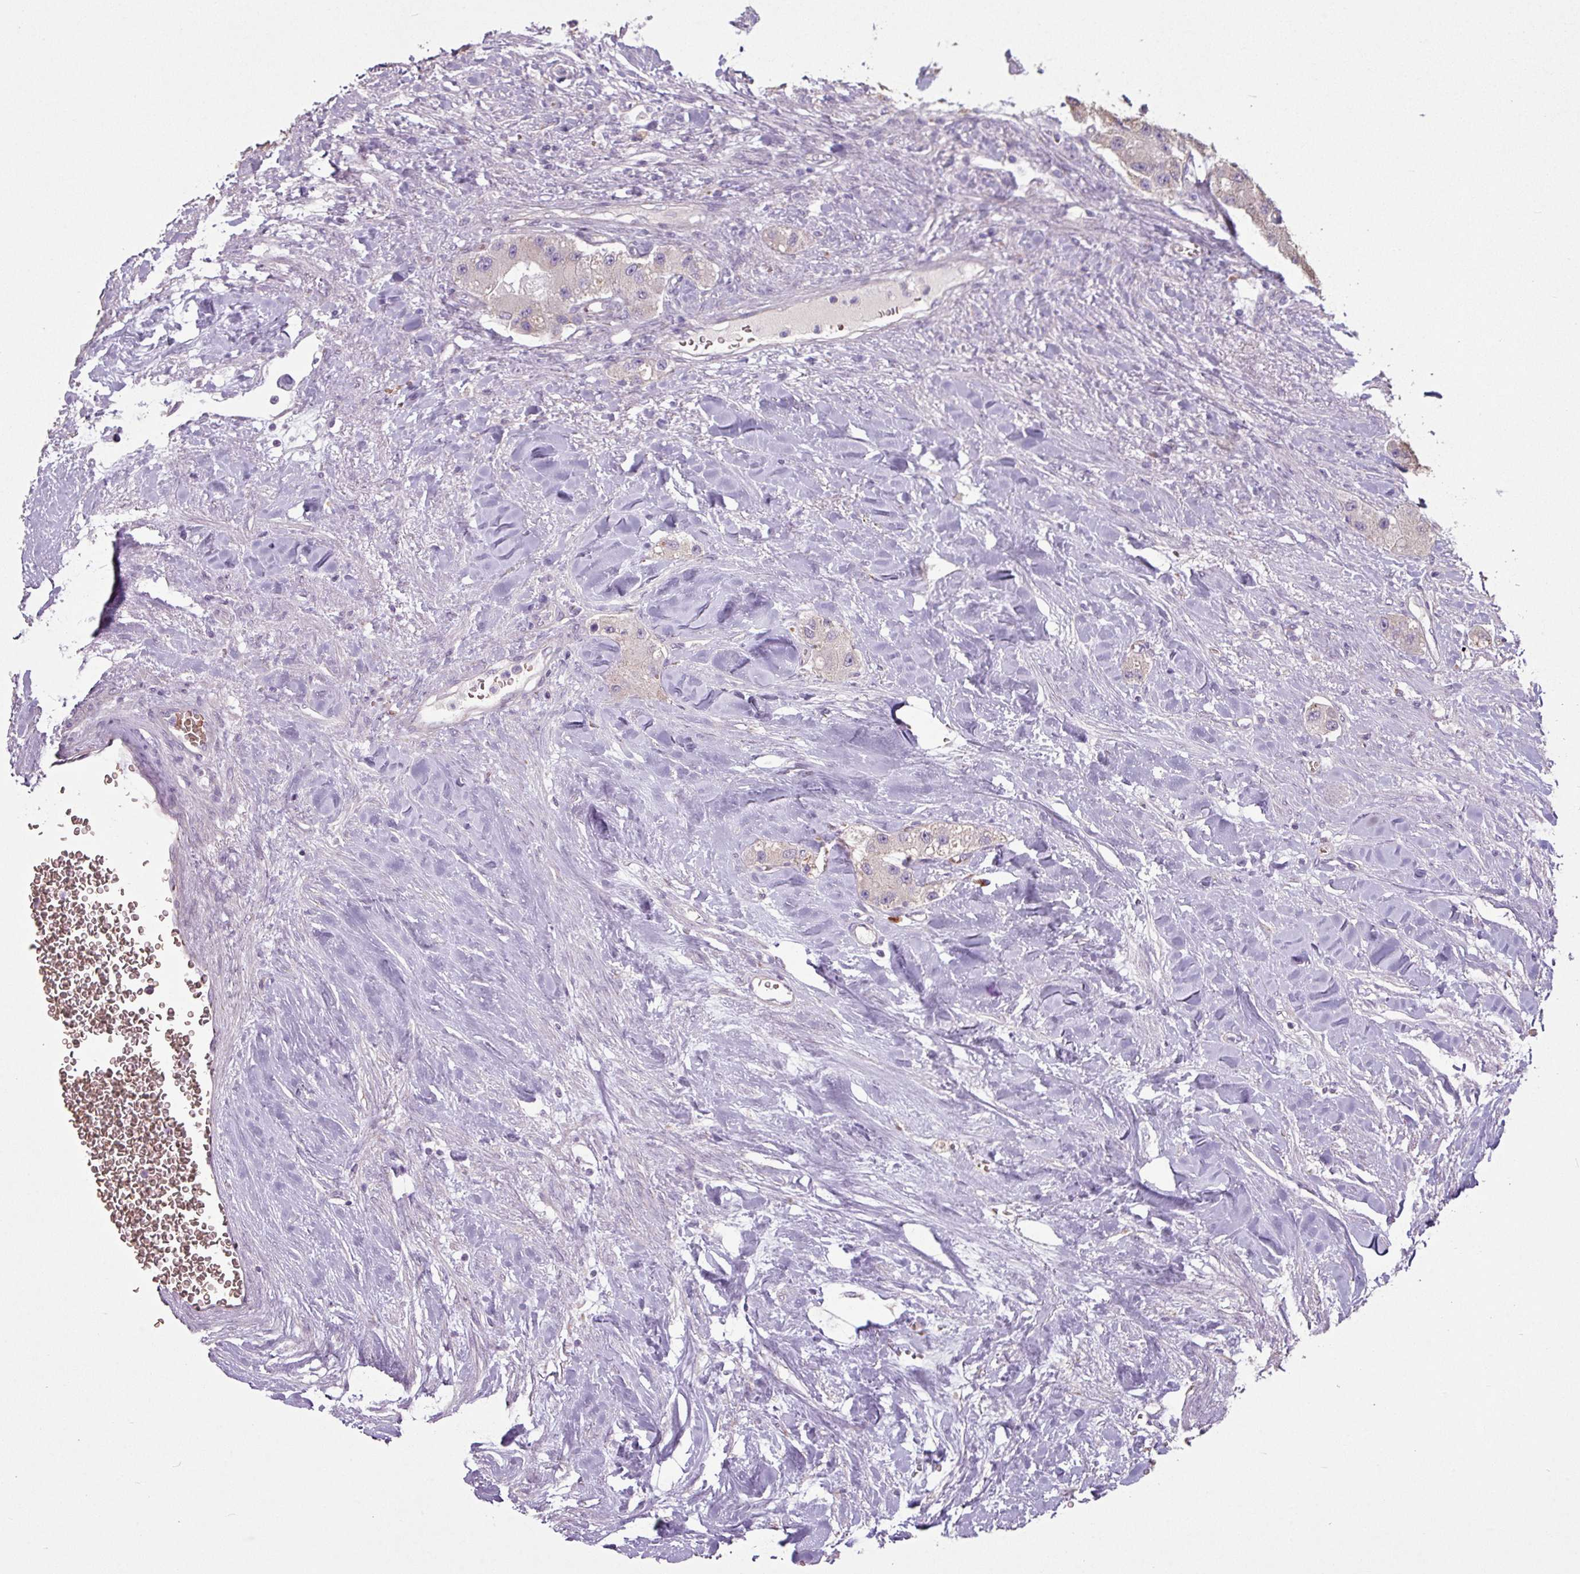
{"staining": {"intensity": "negative", "quantity": "none", "location": "none"}, "tissue": "carcinoid", "cell_type": "Tumor cells", "image_type": "cancer", "snomed": [{"axis": "morphology", "description": "Carcinoid, malignant, NOS"}, {"axis": "topography", "description": "Pancreas"}], "caption": "Immunohistochemistry (IHC) image of neoplastic tissue: carcinoid (malignant) stained with DAB displays no significant protein positivity in tumor cells.", "gene": "NHSL2", "patient": {"sex": "male", "age": 41}}